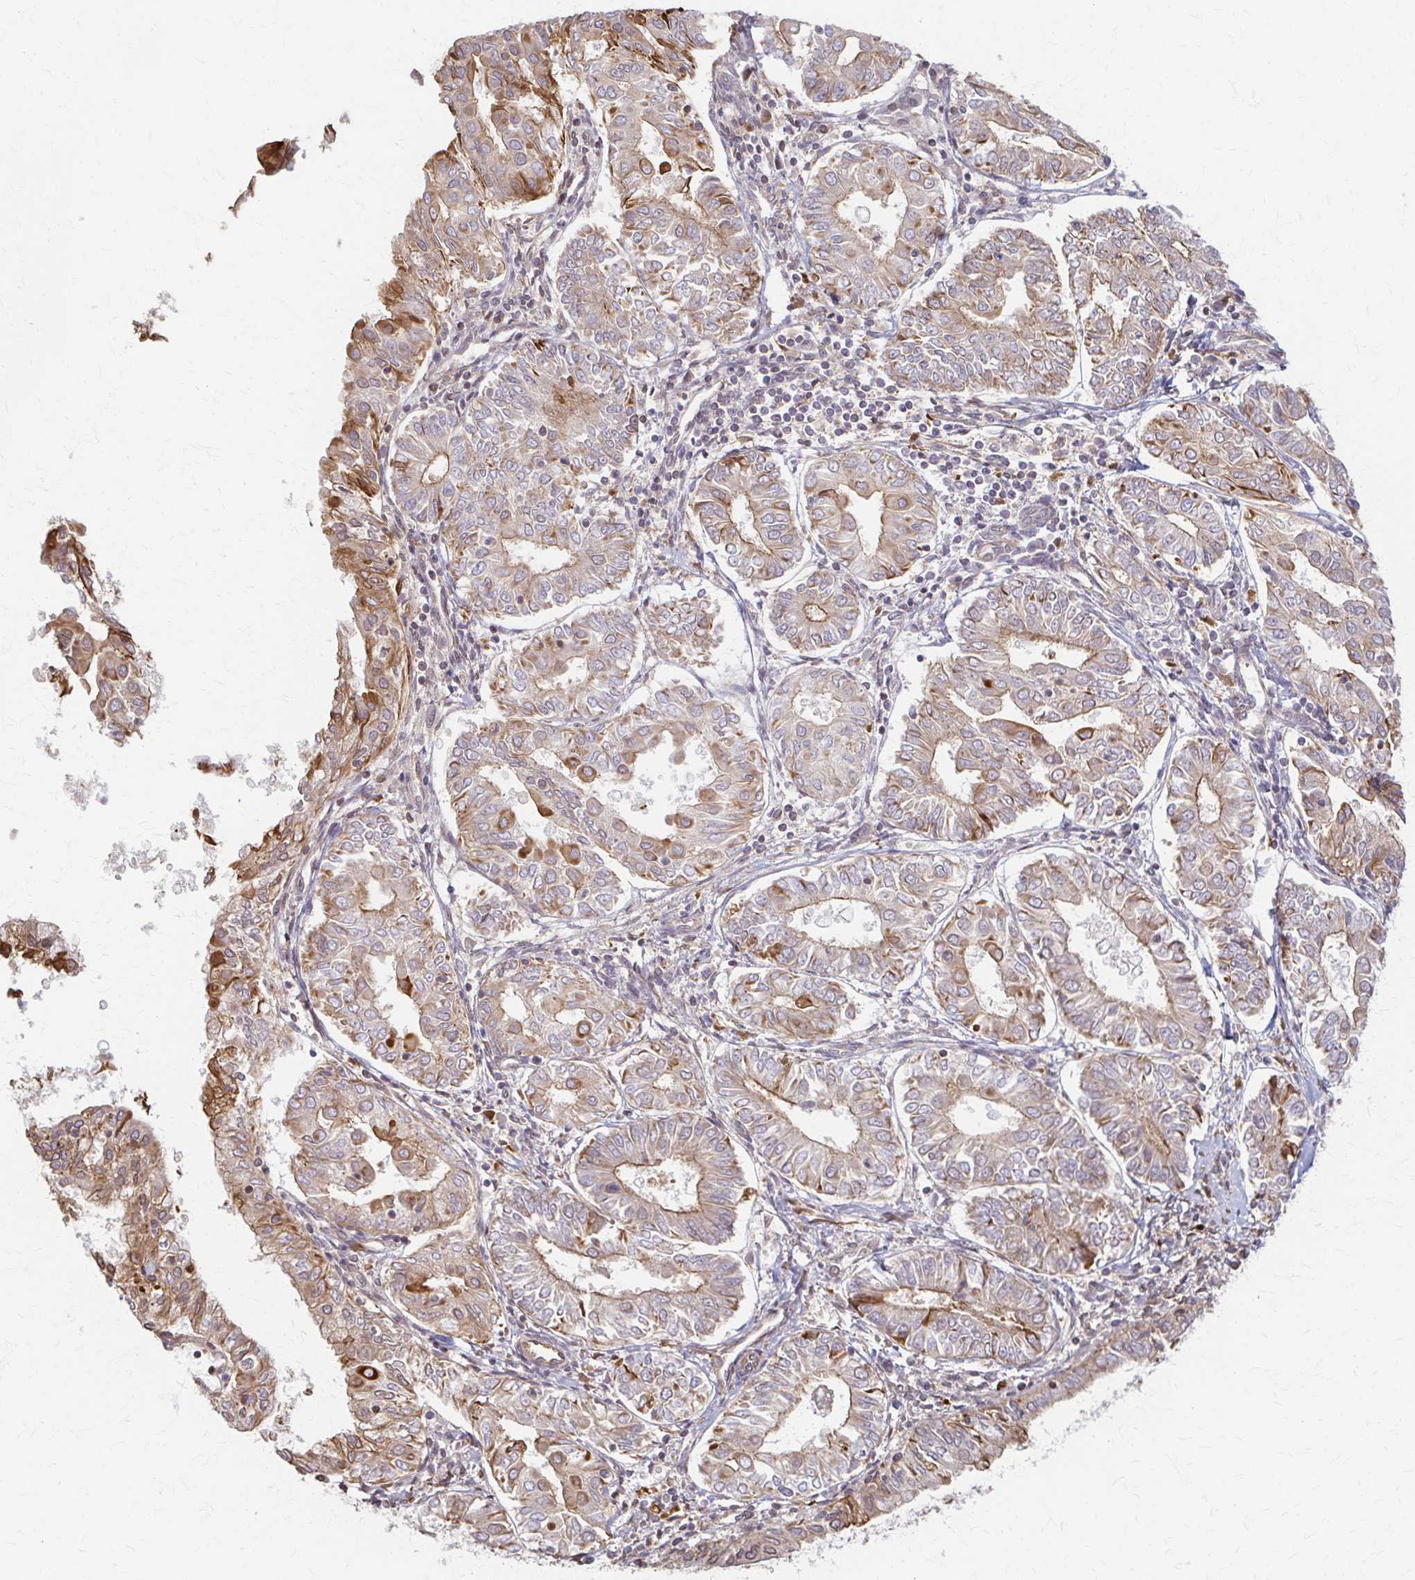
{"staining": {"intensity": "moderate", "quantity": "<25%", "location": "cytoplasmic/membranous"}, "tissue": "endometrial cancer", "cell_type": "Tumor cells", "image_type": "cancer", "snomed": [{"axis": "morphology", "description": "Adenocarcinoma, NOS"}, {"axis": "topography", "description": "Endometrium"}], "caption": "Human endometrial adenocarcinoma stained with a brown dye demonstrates moderate cytoplasmic/membranous positive positivity in approximately <25% of tumor cells.", "gene": "ARHGAP35", "patient": {"sex": "female", "age": 68}}